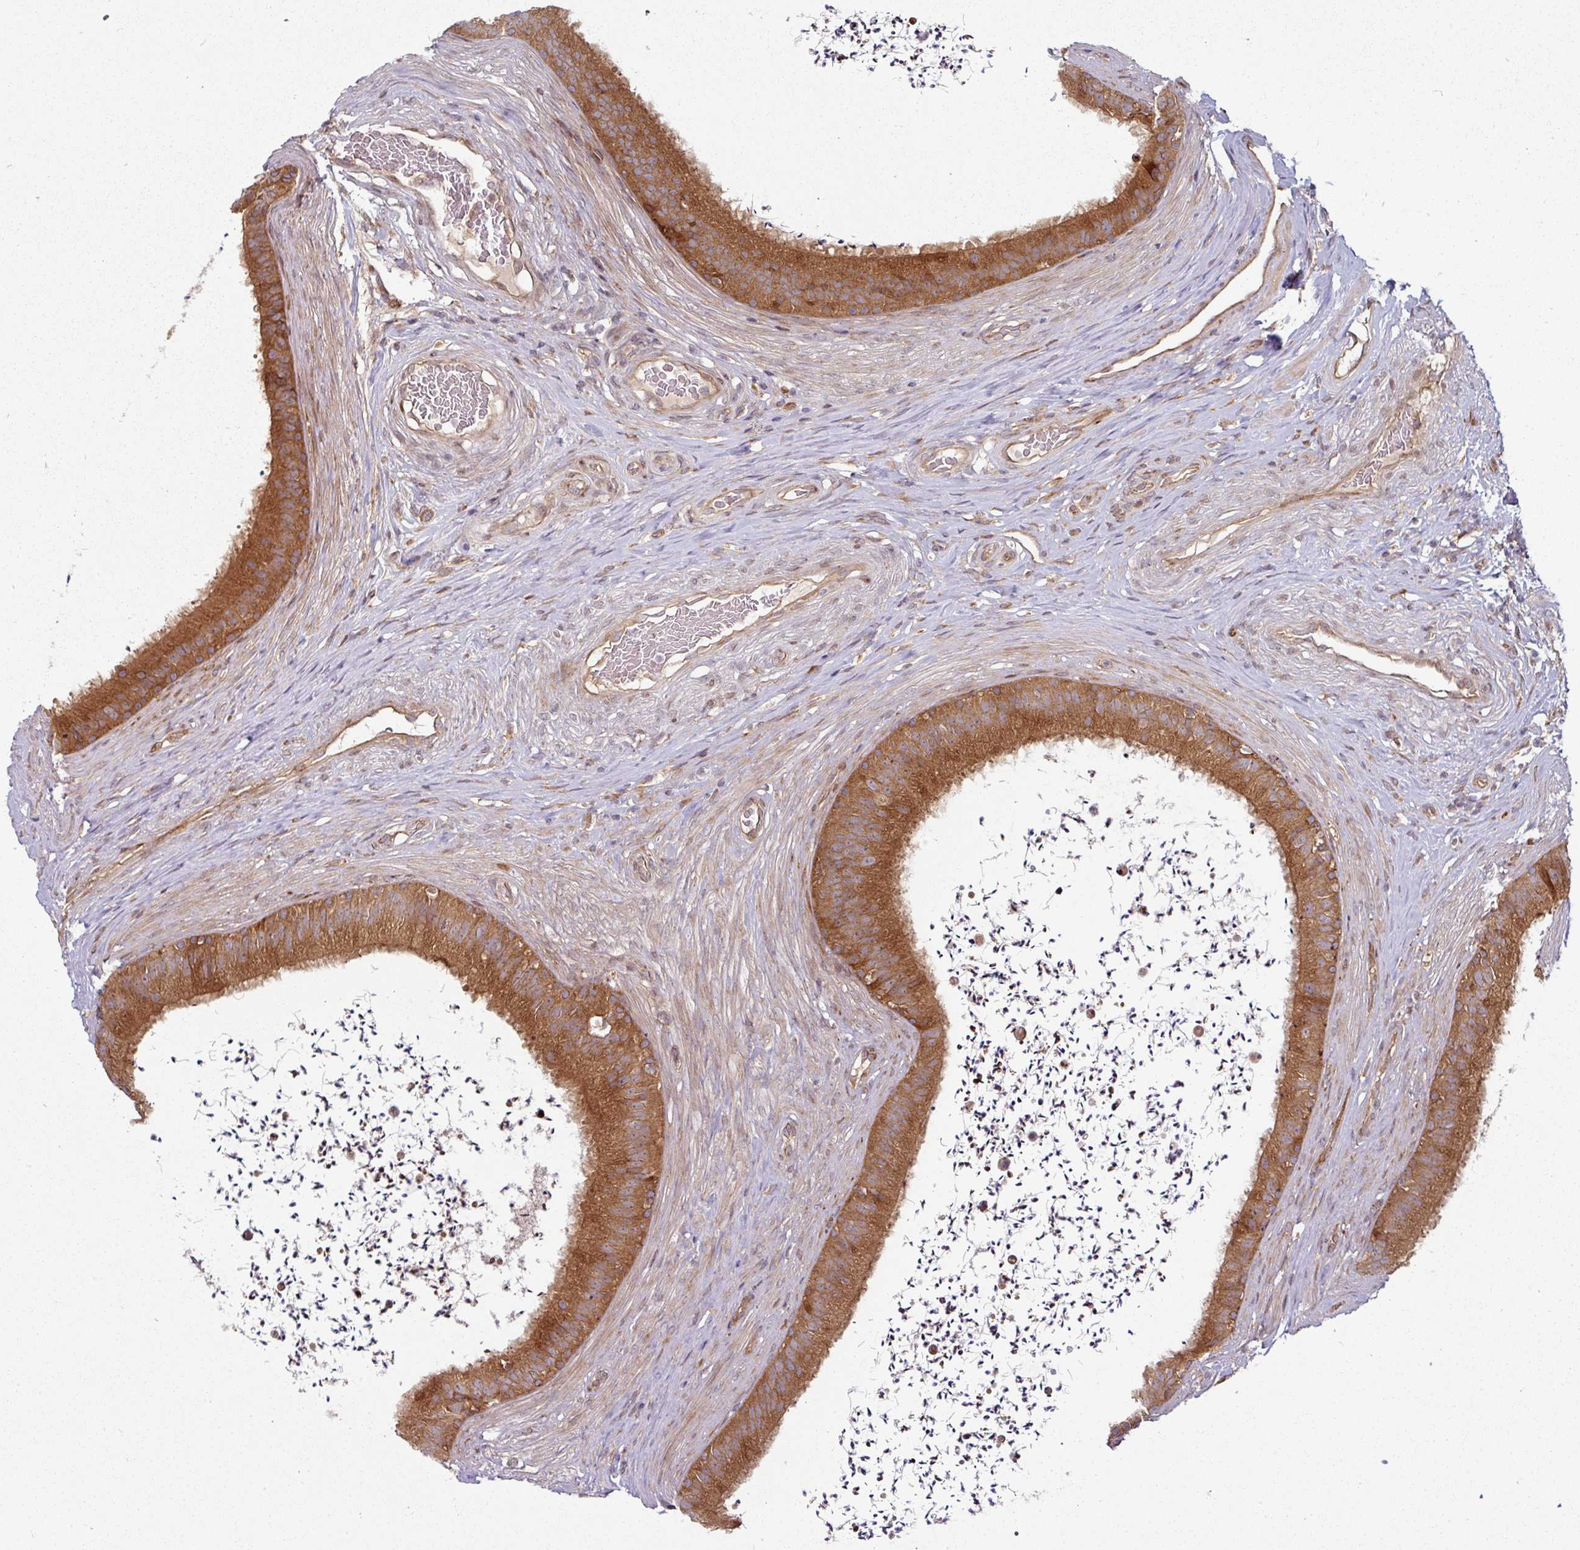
{"staining": {"intensity": "strong", "quantity": ">75%", "location": "cytoplasmic/membranous"}, "tissue": "epididymis", "cell_type": "Glandular cells", "image_type": "normal", "snomed": [{"axis": "morphology", "description": "Normal tissue, NOS"}, {"axis": "topography", "description": "Testis"}, {"axis": "topography", "description": "Epididymis"}], "caption": "This photomicrograph shows benign epididymis stained with IHC to label a protein in brown. The cytoplasmic/membranous of glandular cells show strong positivity for the protein. Nuclei are counter-stained blue.", "gene": "RAB5A", "patient": {"sex": "male", "age": 41}}